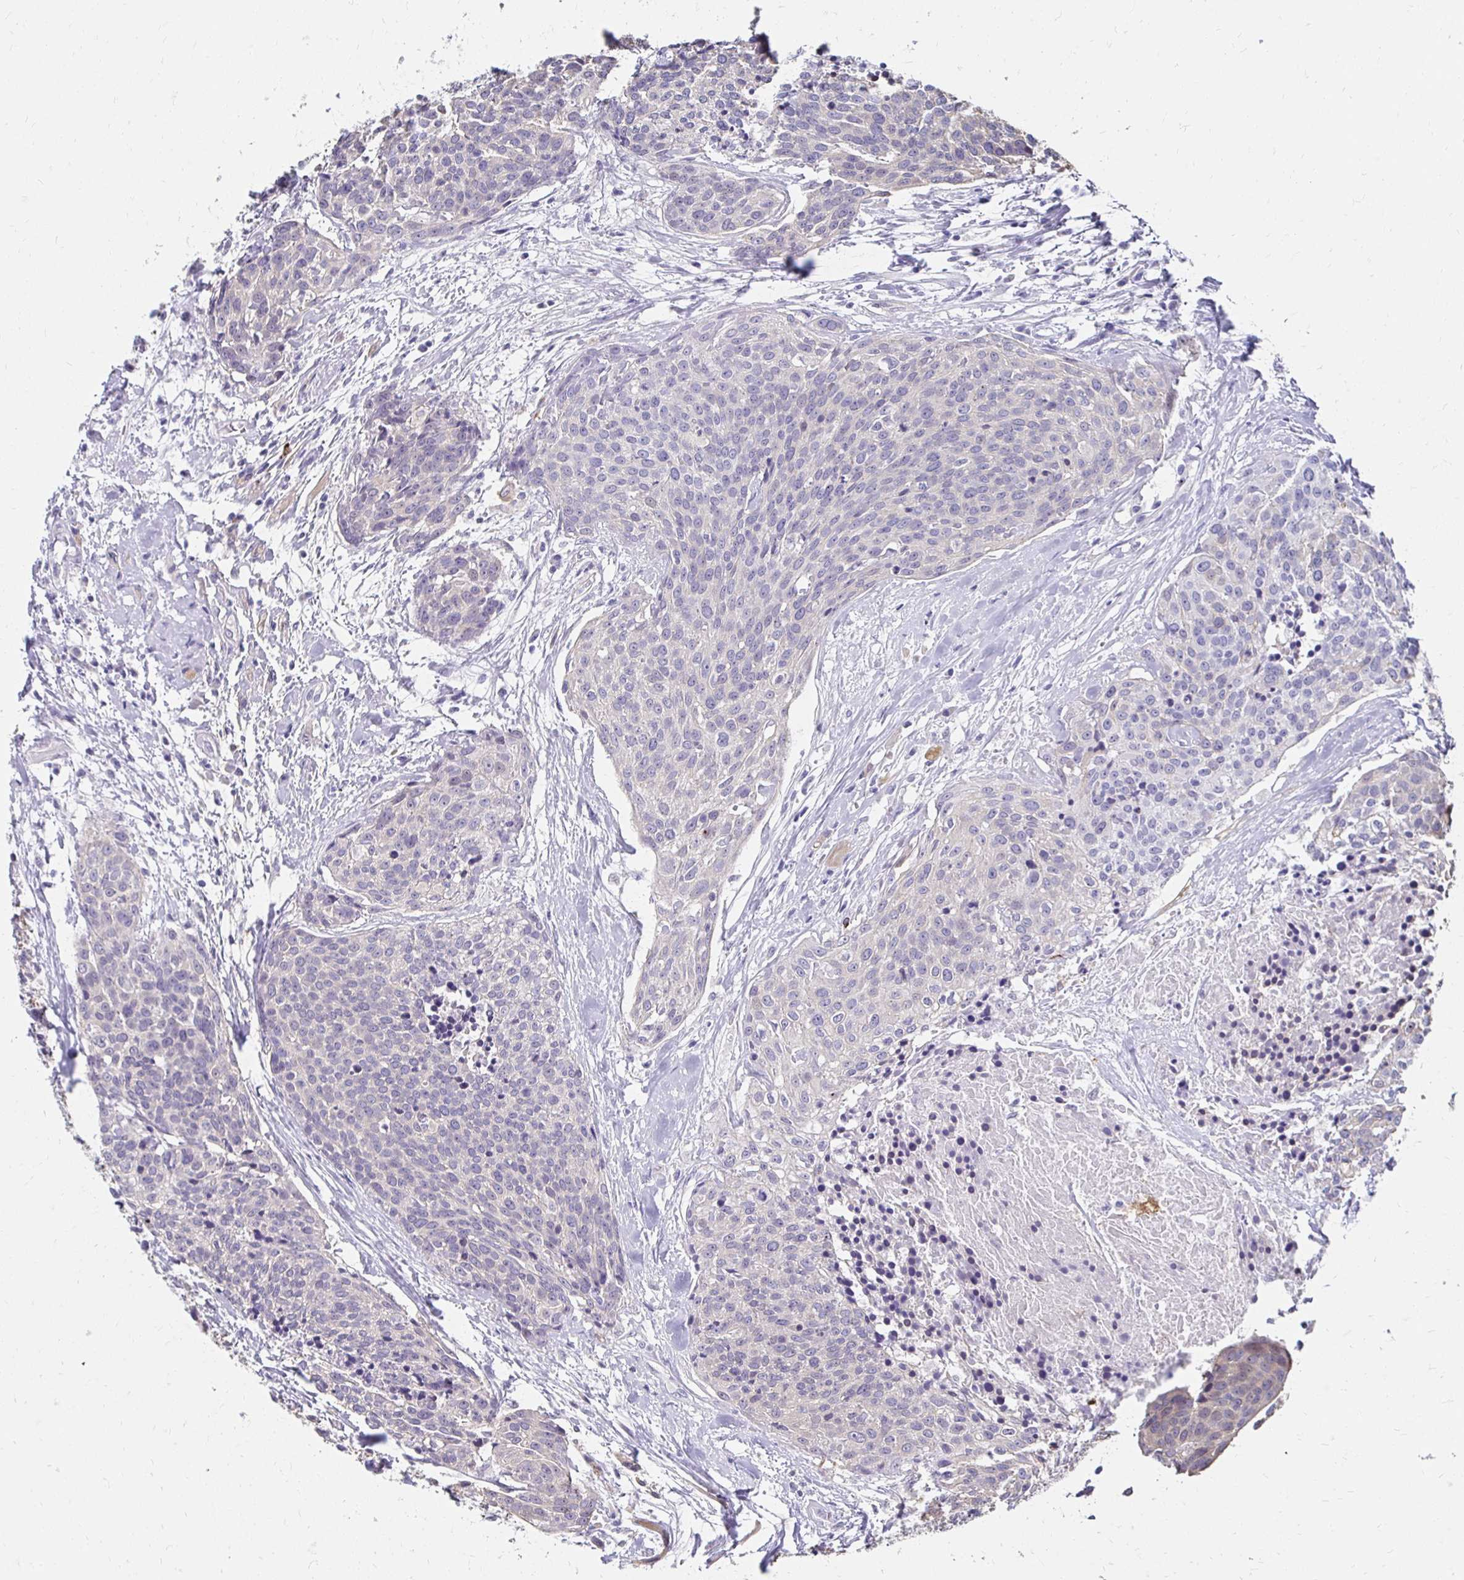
{"staining": {"intensity": "negative", "quantity": "none", "location": "none"}, "tissue": "head and neck cancer", "cell_type": "Tumor cells", "image_type": "cancer", "snomed": [{"axis": "morphology", "description": "Squamous cell carcinoma, NOS"}, {"axis": "topography", "description": "Oral tissue"}, {"axis": "topography", "description": "Head-Neck"}], "caption": "Head and neck squamous cell carcinoma was stained to show a protein in brown. There is no significant expression in tumor cells.", "gene": "PADI2", "patient": {"sex": "male", "age": 64}}